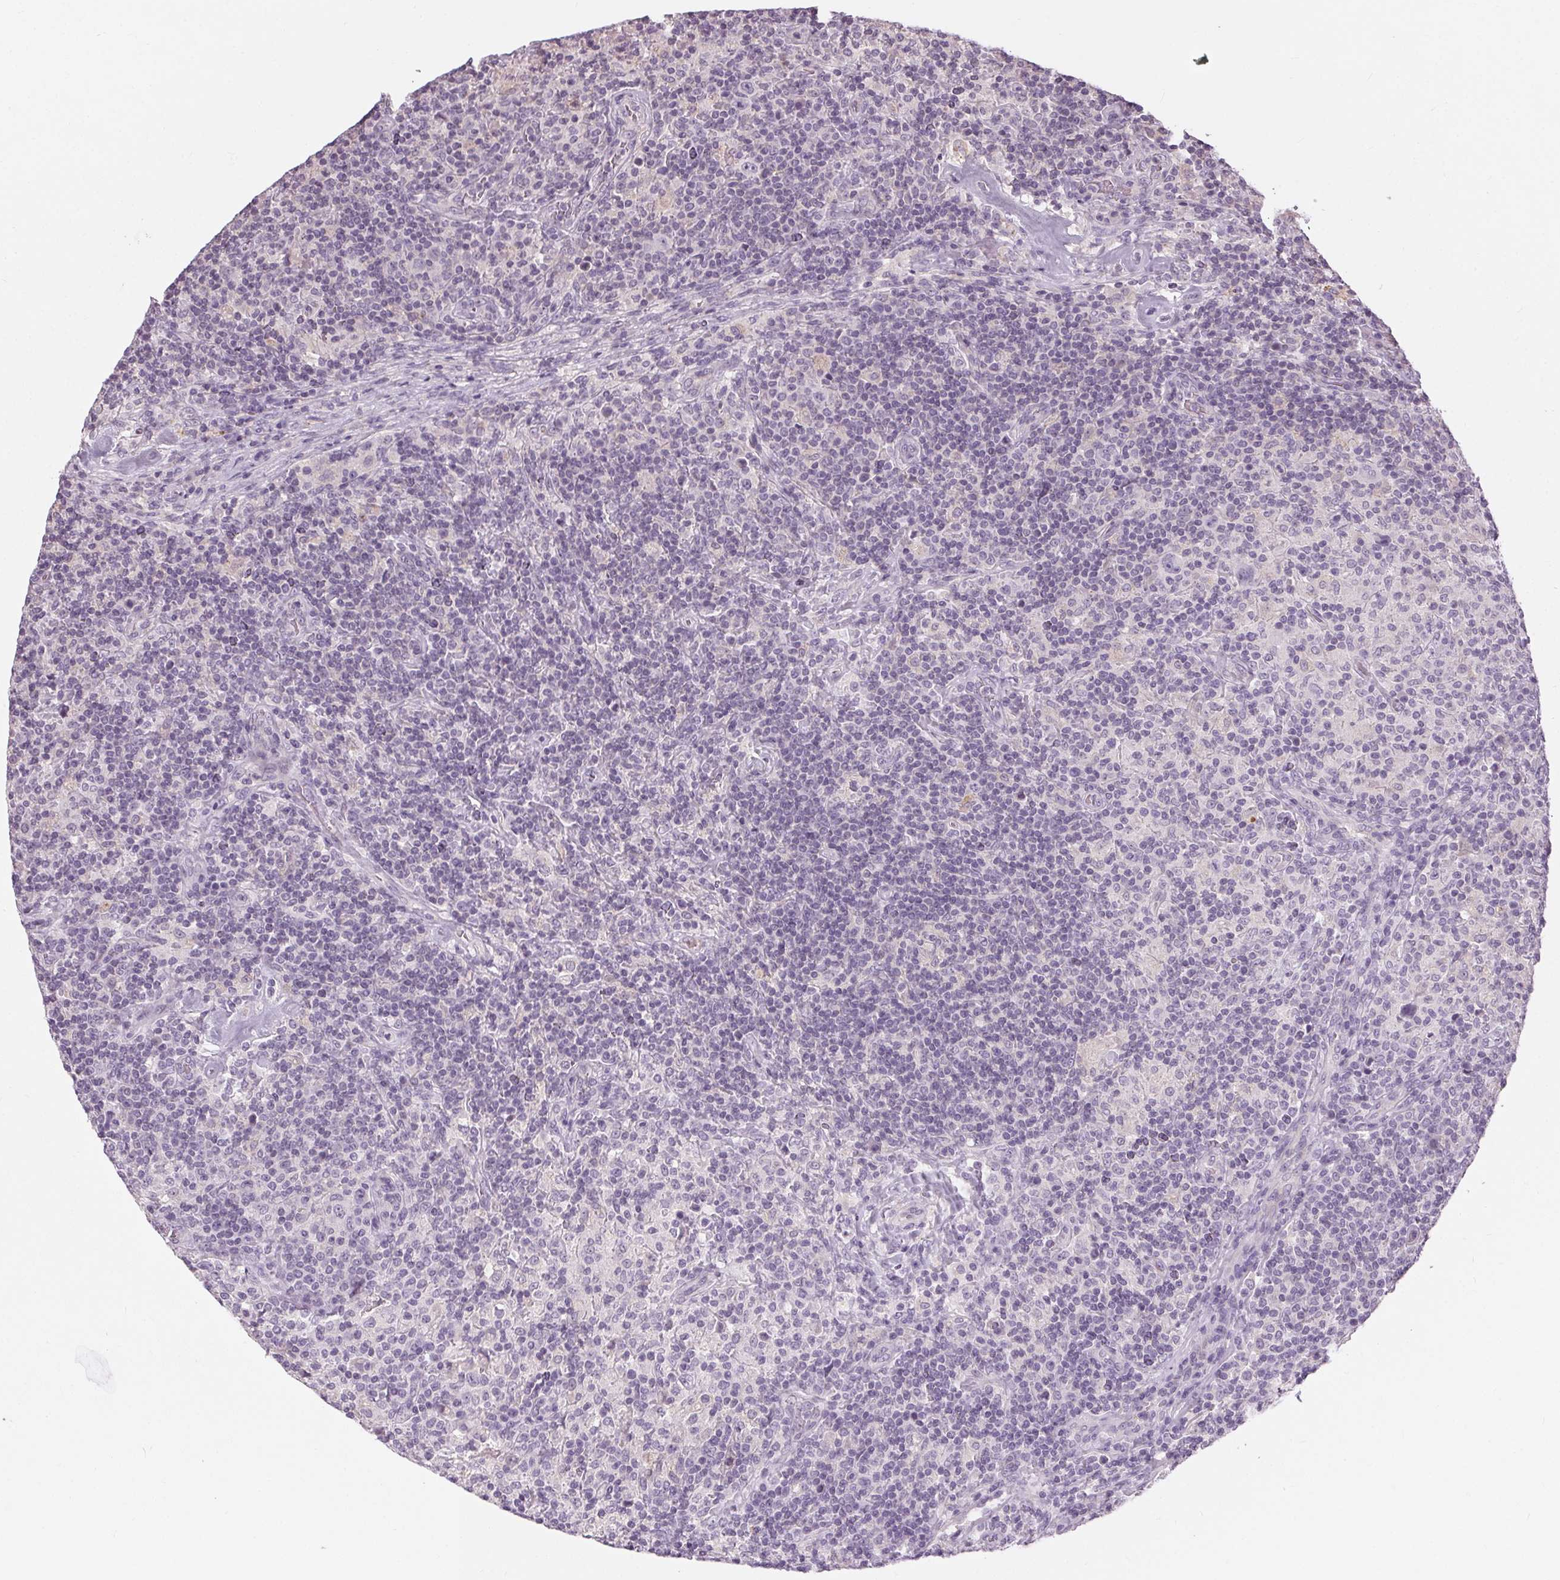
{"staining": {"intensity": "negative", "quantity": "none", "location": "none"}, "tissue": "lymphoma", "cell_type": "Tumor cells", "image_type": "cancer", "snomed": [{"axis": "morphology", "description": "Hodgkin's disease, NOS"}, {"axis": "topography", "description": "Lymph node"}], "caption": "Human Hodgkin's disease stained for a protein using immunohistochemistry (IHC) exhibits no expression in tumor cells.", "gene": "CLTRN", "patient": {"sex": "male", "age": 70}}